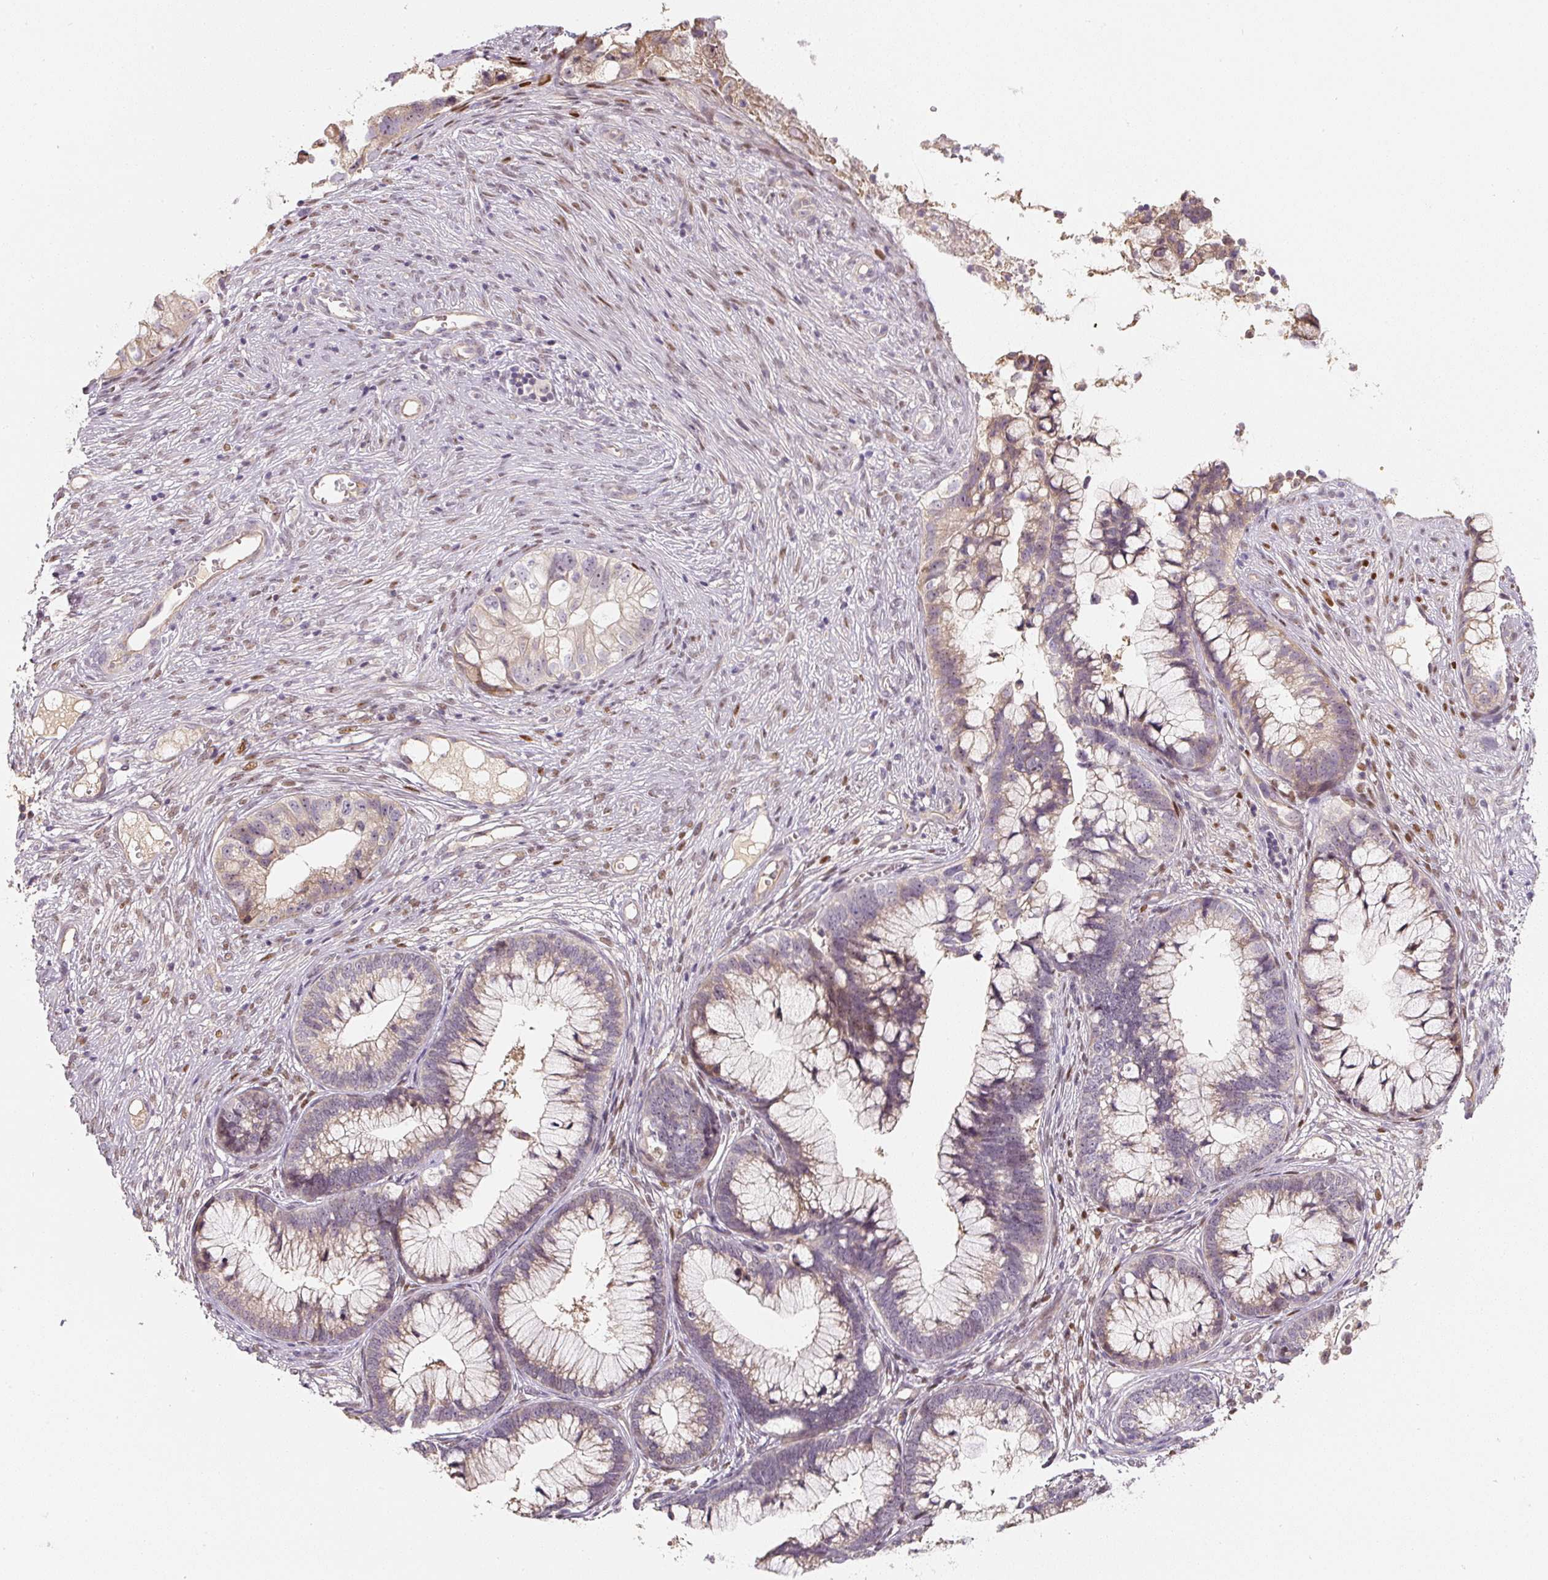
{"staining": {"intensity": "weak", "quantity": "25%-75%", "location": "cytoplasmic/membranous"}, "tissue": "cervical cancer", "cell_type": "Tumor cells", "image_type": "cancer", "snomed": [{"axis": "morphology", "description": "Adenocarcinoma, NOS"}, {"axis": "topography", "description": "Cervix"}], "caption": "A micrograph of human adenocarcinoma (cervical) stained for a protein demonstrates weak cytoplasmic/membranous brown staining in tumor cells. (DAB (3,3'-diaminobenzidine) IHC with brightfield microscopy, high magnification).", "gene": "PWWP3B", "patient": {"sex": "female", "age": 44}}